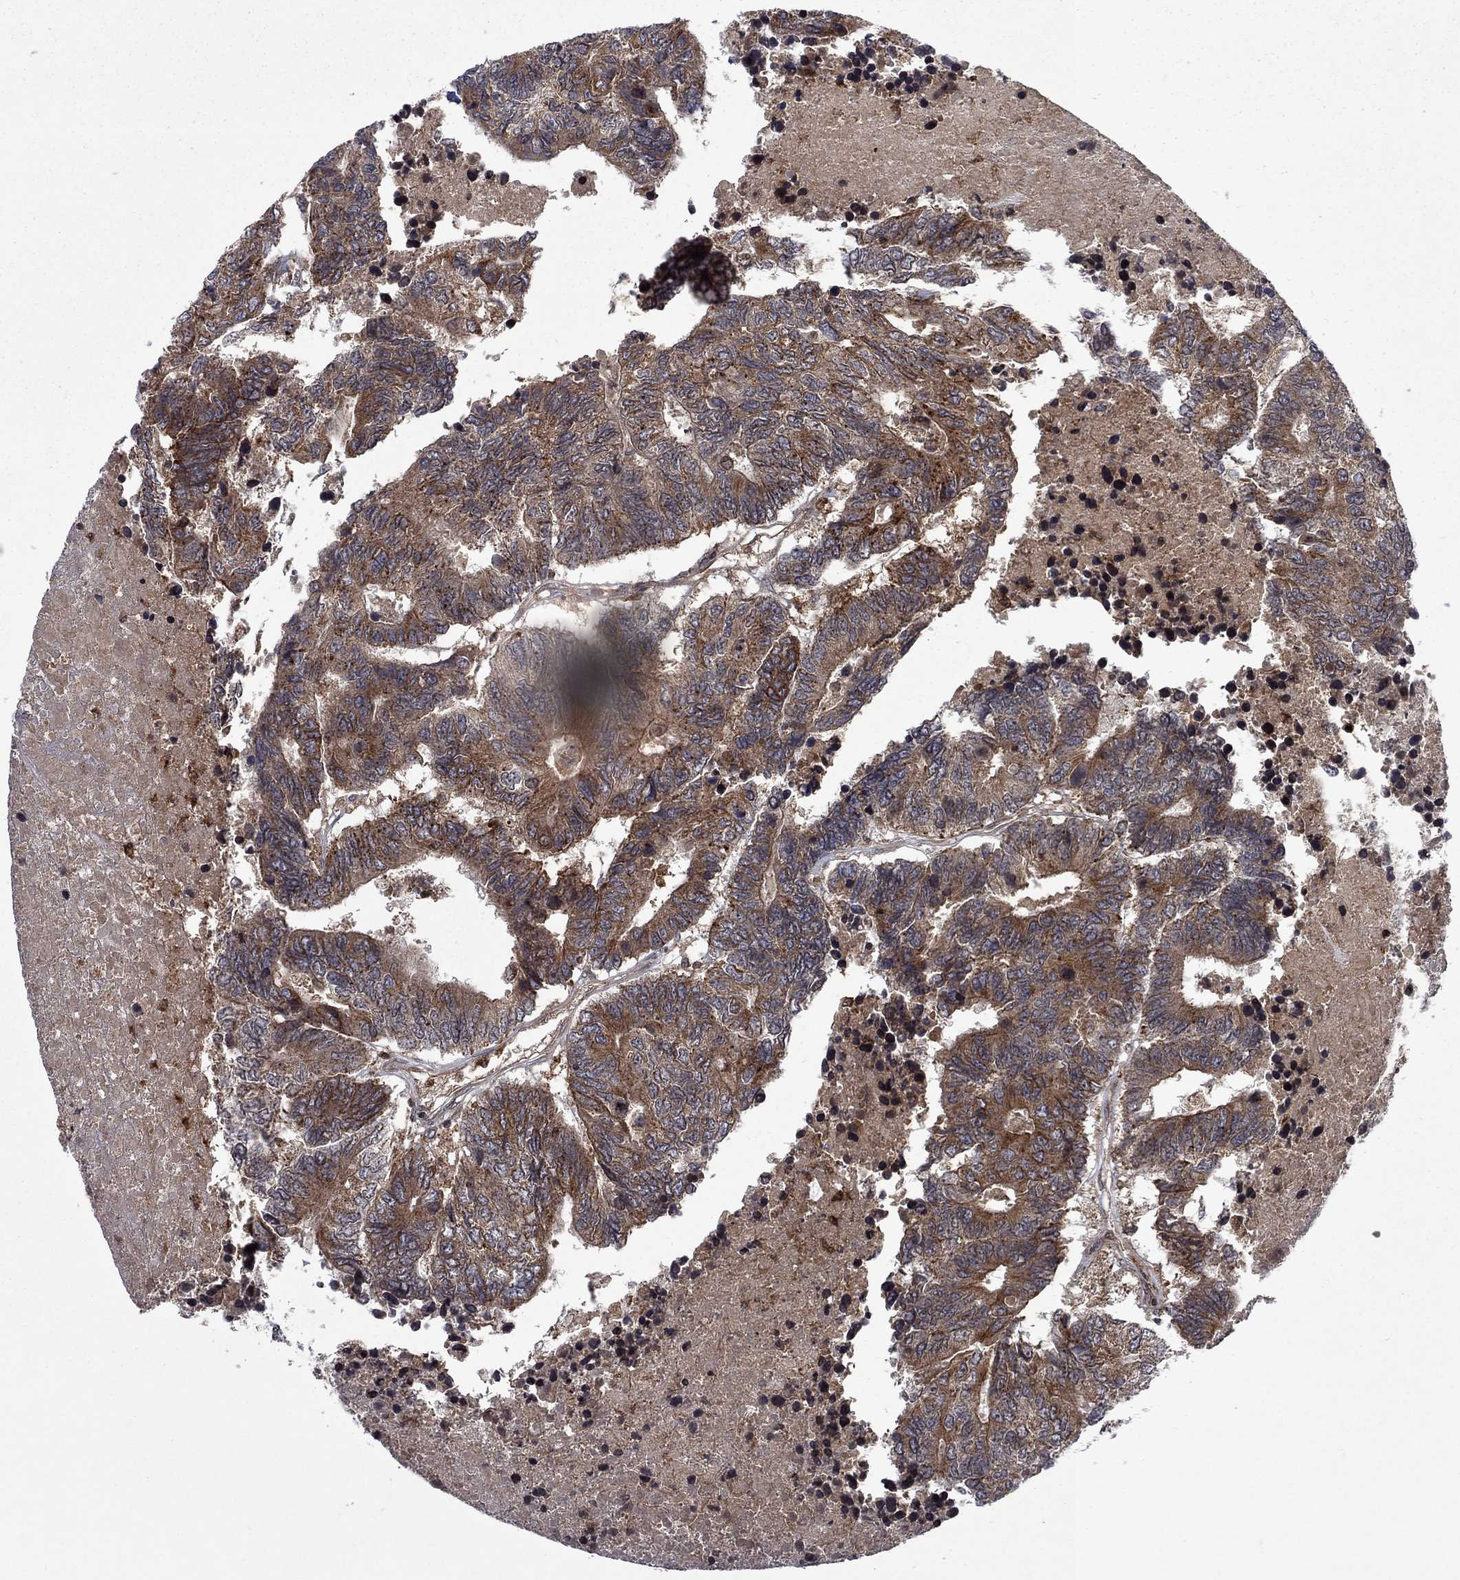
{"staining": {"intensity": "moderate", "quantity": ">75%", "location": "cytoplasmic/membranous"}, "tissue": "colorectal cancer", "cell_type": "Tumor cells", "image_type": "cancer", "snomed": [{"axis": "morphology", "description": "Adenocarcinoma, NOS"}, {"axis": "topography", "description": "Colon"}], "caption": "Moderate cytoplasmic/membranous staining for a protein is identified in approximately >75% of tumor cells of adenocarcinoma (colorectal) using immunohistochemistry.", "gene": "TMEM33", "patient": {"sex": "female", "age": 48}}